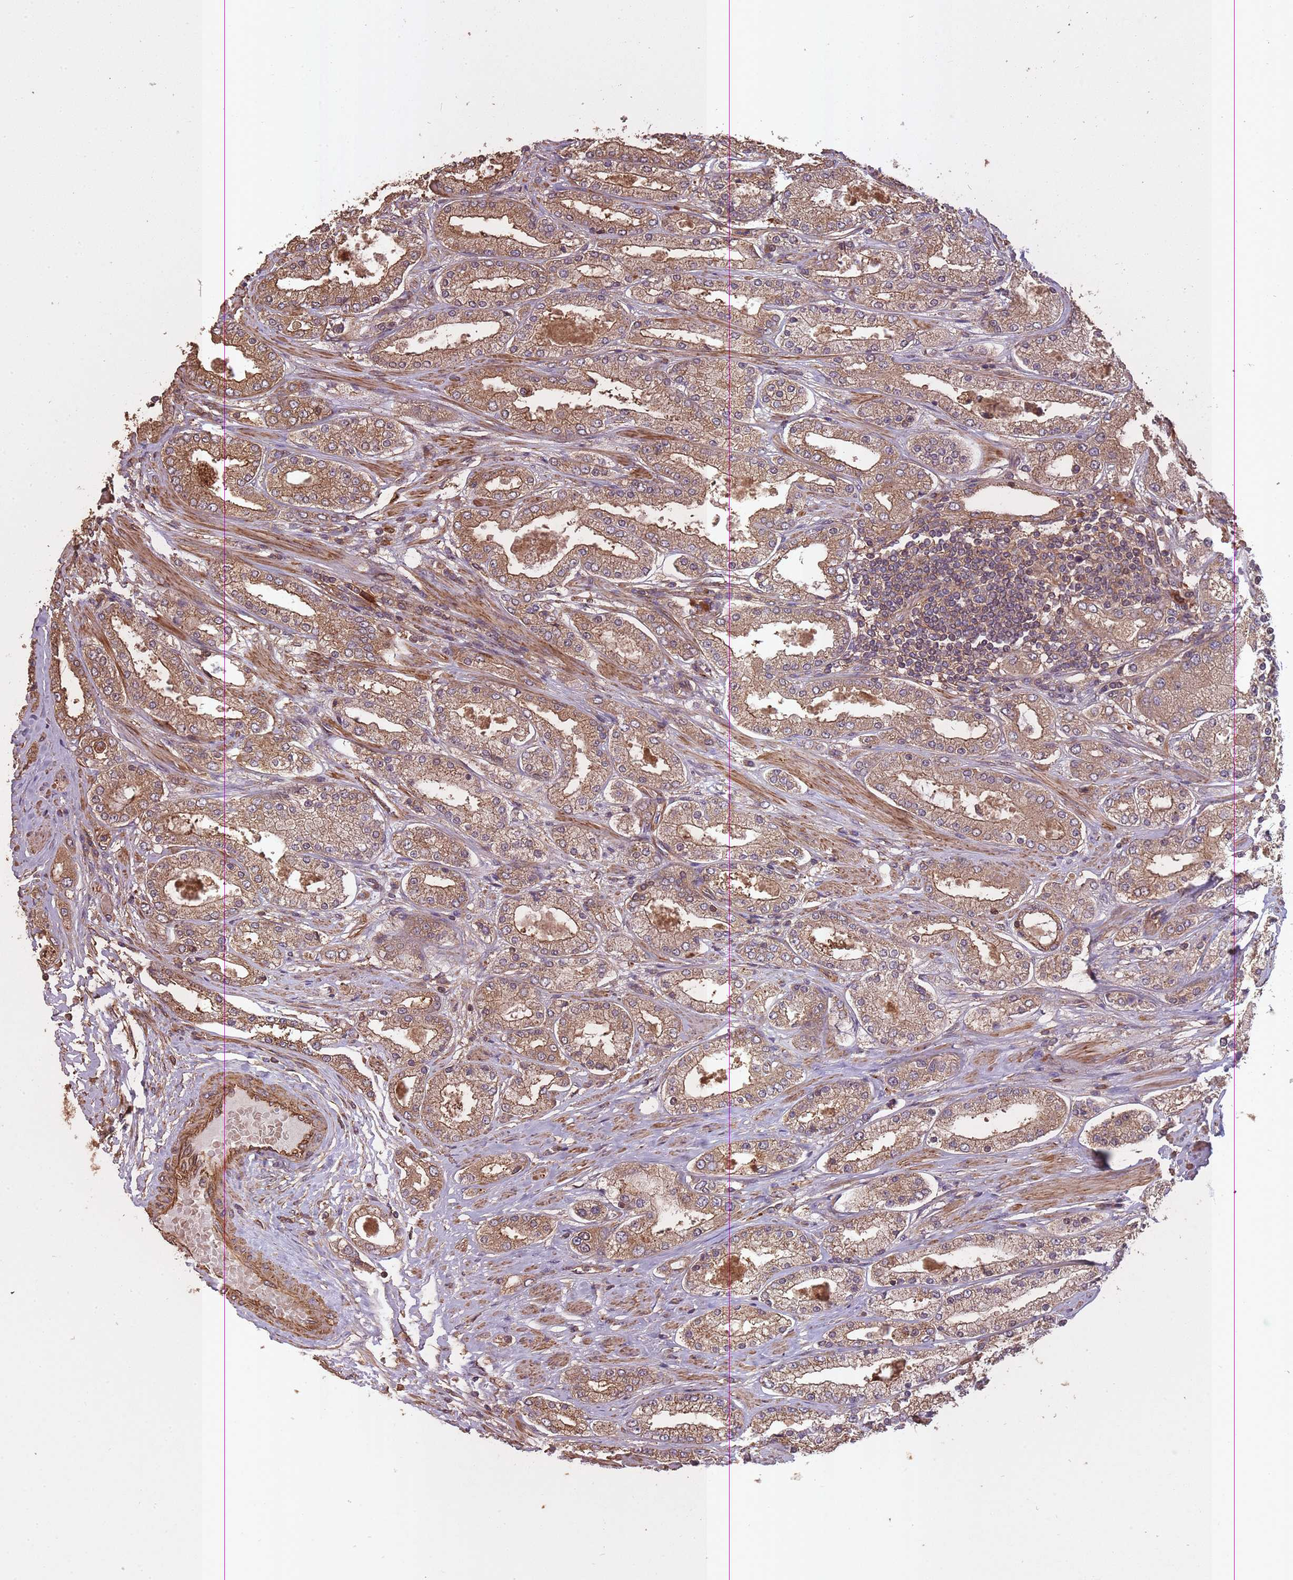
{"staining": {"intensity": "moderate", "quantity": ">75%", "location": "cytoplasmic/membranous"}, "tissue": "prostate cancer", "cell_type": "Tumor cells", "image_type": "cancer", "snomed": [{"axis": "morphology", "description": "Adenocarcinoma, High grade"}, {"axis": "topography", "description": "Prostate"}], "caption": "Prostate cancer (adenocarcinoma (high-grade)) stained with DAB immunohistochemistry reveals medium levels of moderate cytoplasmic/membranous positivity in about >75% of tumor cells.", "gene": "ARMH3", "patient": {"sex": "male", "age": 69}}